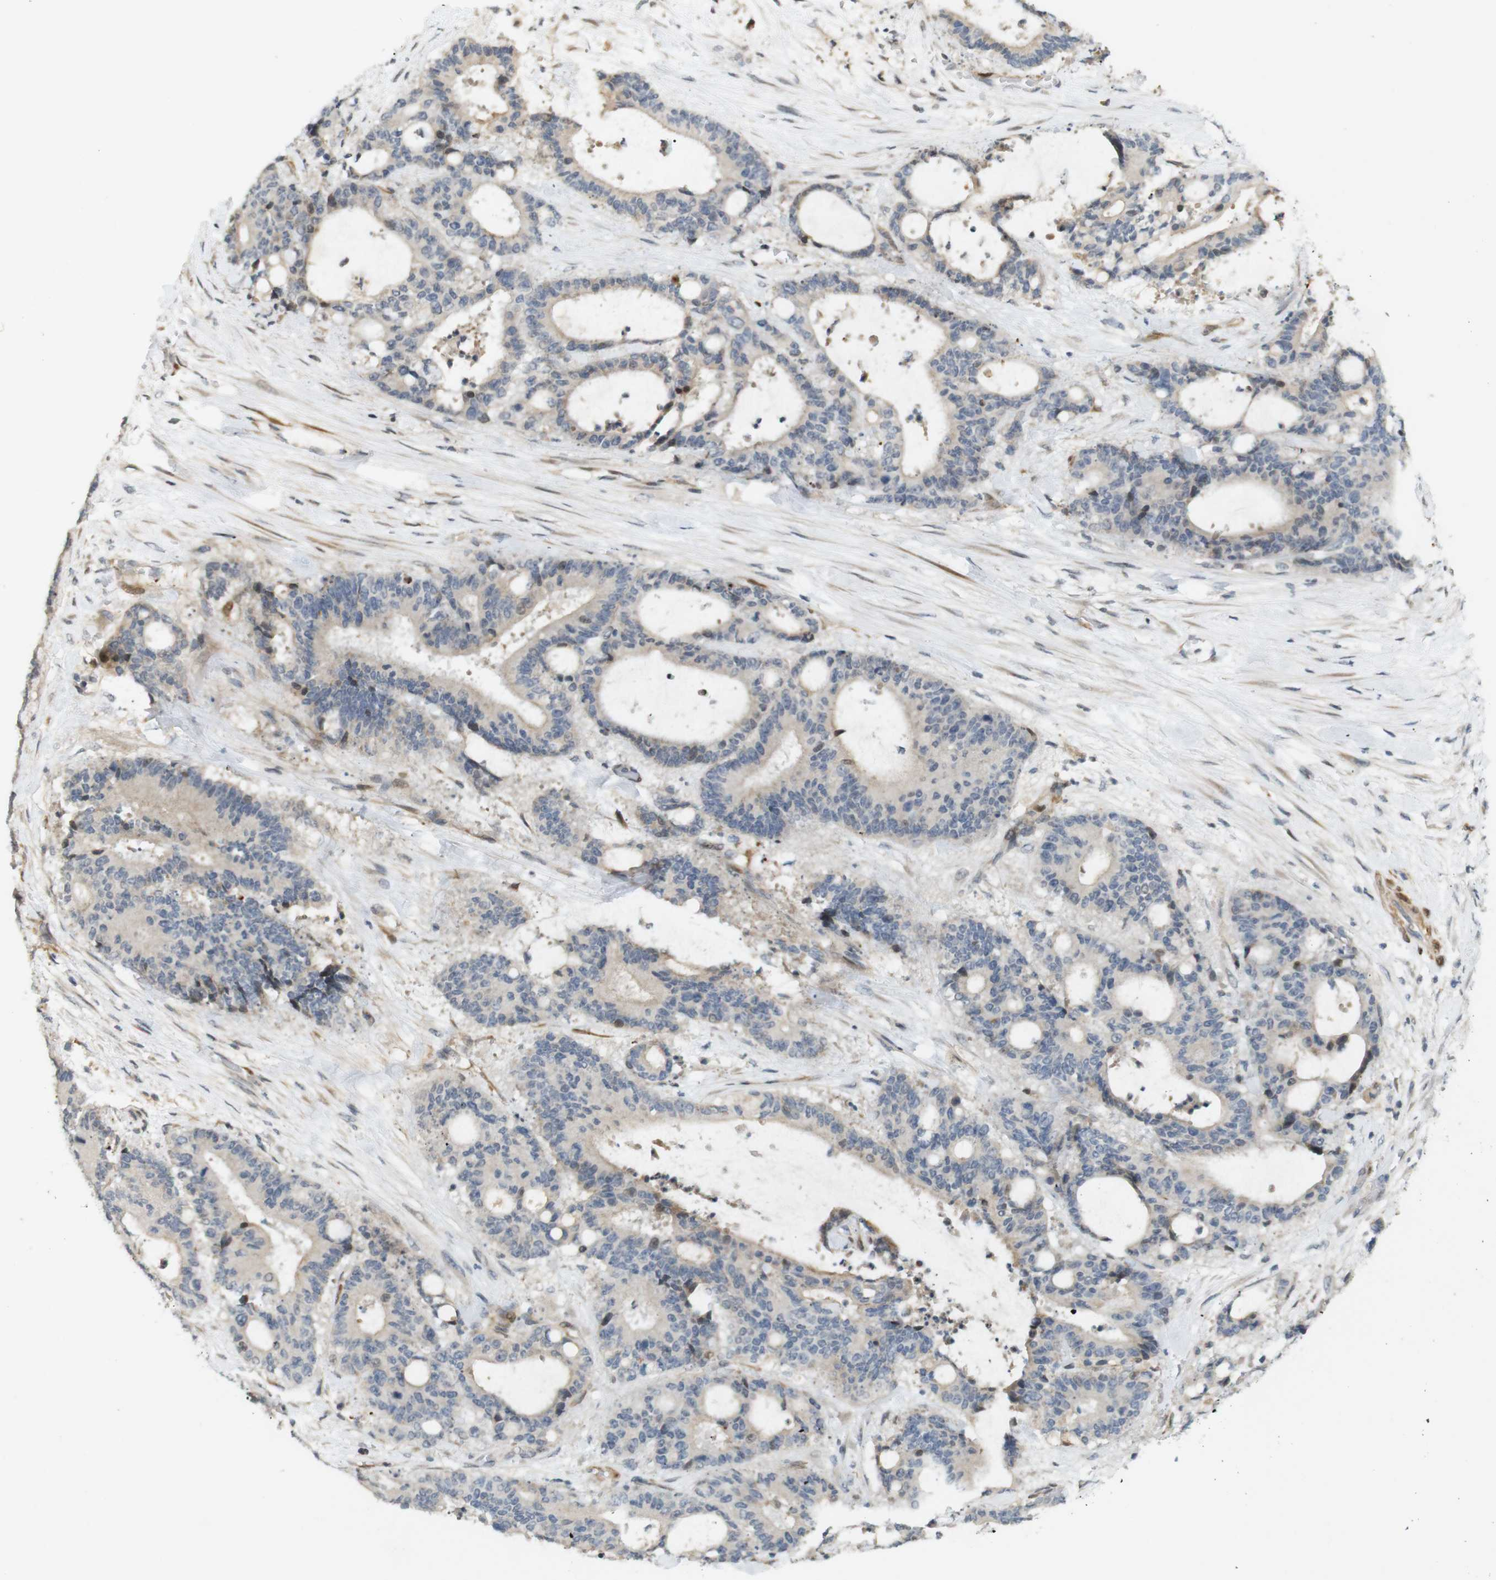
{"staining": {"intensity": "weak", "quantity": "<25%", "location": "cytoplasmic/membranous"}, "tissue": "liver cancer", "cell_type": "Tumor cells", "image_type": "cancer", "snomed": [{"axis": "morphology", "description": "Normal tissue, NOS"}, {"axis": "morphology", "description": "Cholangiocarcinoma"}, {"axis": "topography", "description": "Liver"}, {"axis": "topography", "description": "Peripheral nerve tissue"}], "caption": "Immunohistochemical staining of liver cholangiocarcinoma shows no significant staining in tumor cells.", "gene": "PPP1R14A", "patient": {"sex": "female", "age": 73}}